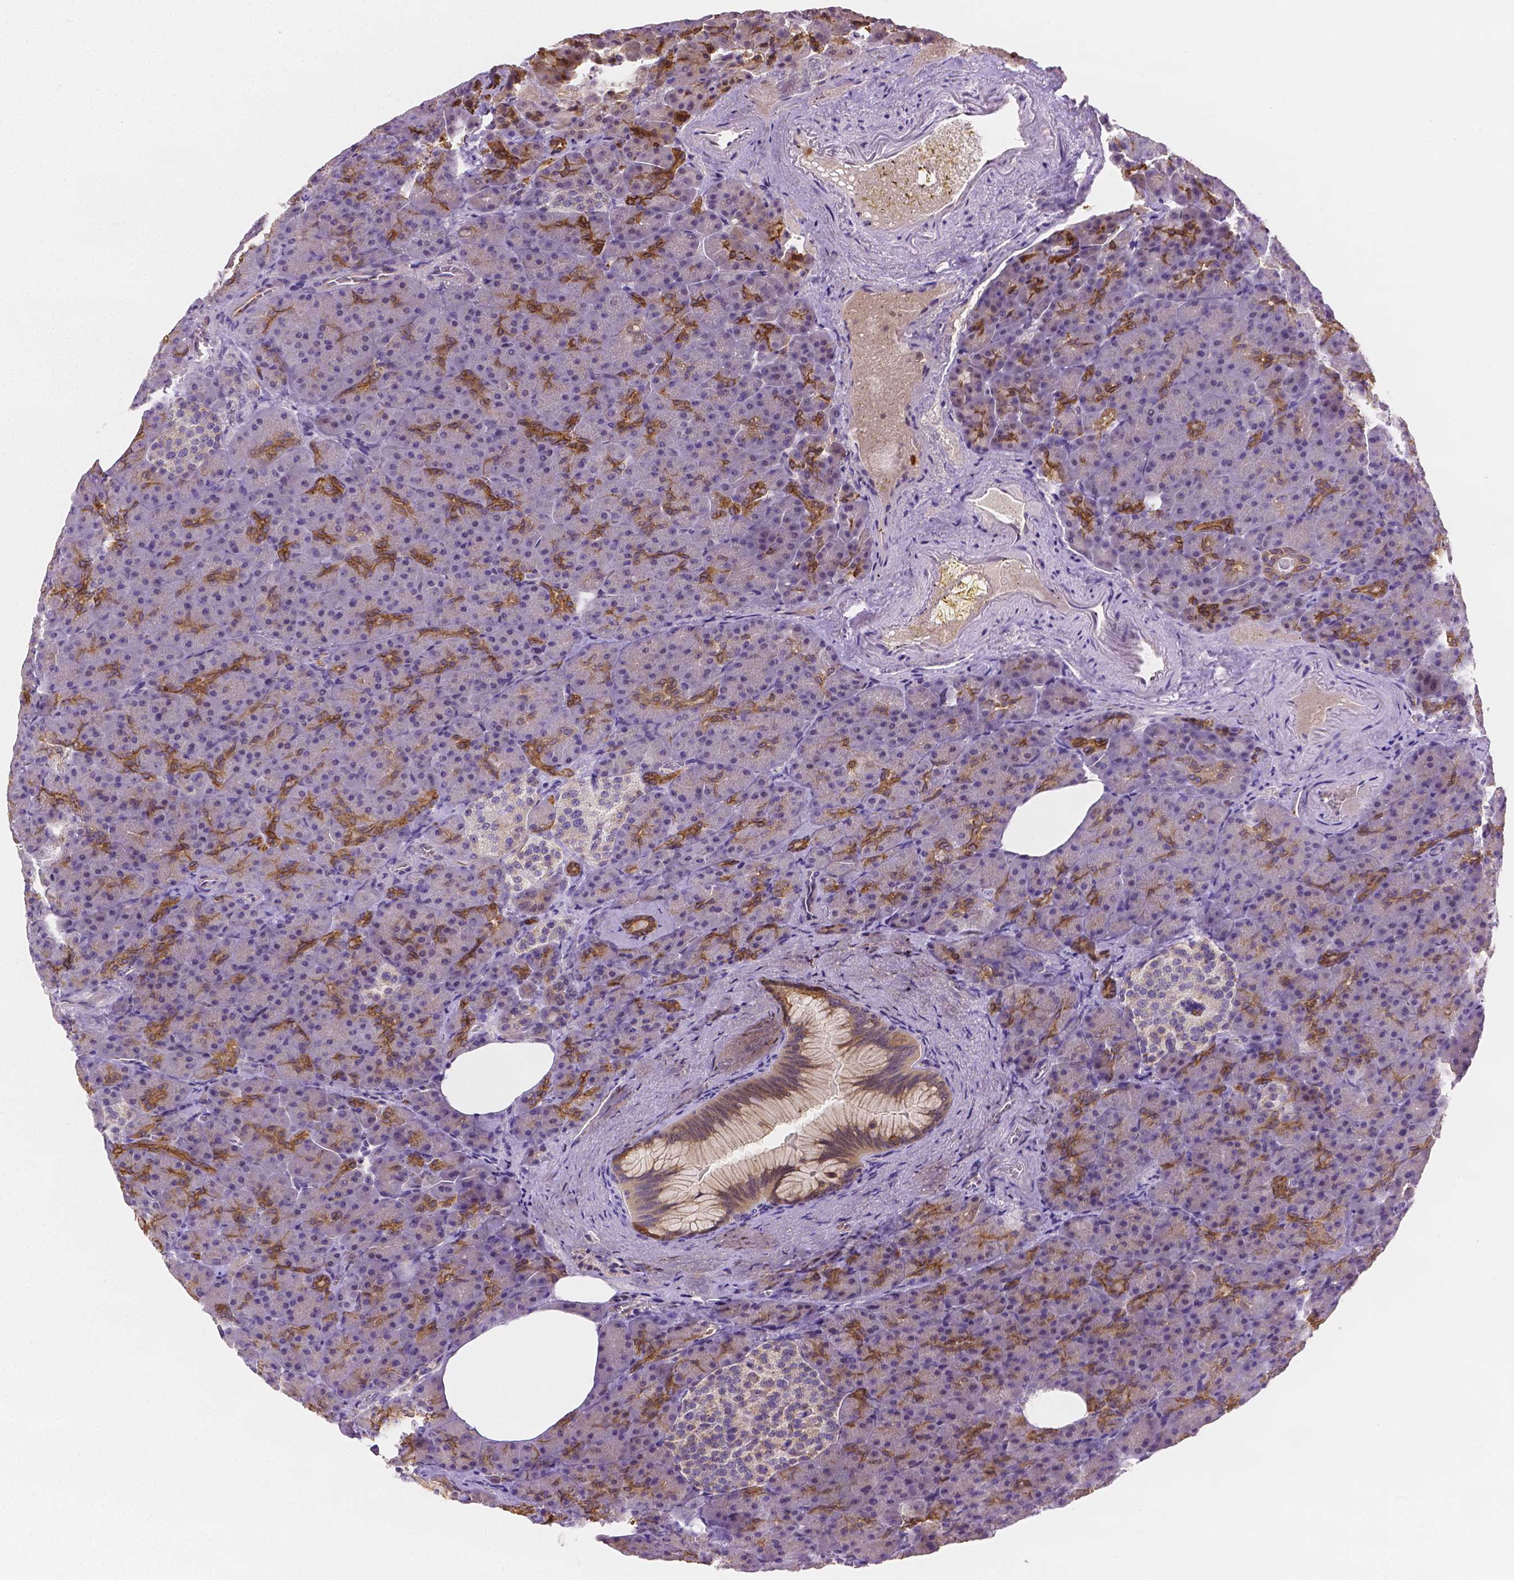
{"staining": {"intensity": "moderate", "quantity": "<25%", "location": "cytoplasmic/membranous"}, "tissue": "pancreas", "cell_type": "Exocrine glandular cells", "image_type": "normal", "snomed": [{"axis": "morphology", "description": "Normal tissue, NOS"}, {"axis": "topography", "description": "Pancreas"}], "caption": "Immunohistochemistry (DAB) staining of normal pancreas reveals moderate cytoplasmic/membranous protein positivity in about <25% of exocrine glandular cells. (DAB (3,3'-diaminobenzidine) = brown stain, brightfield microscopy at high magnification).", "gene": "ZNRD2", "patient": {"sex": "female", "age": 74}}